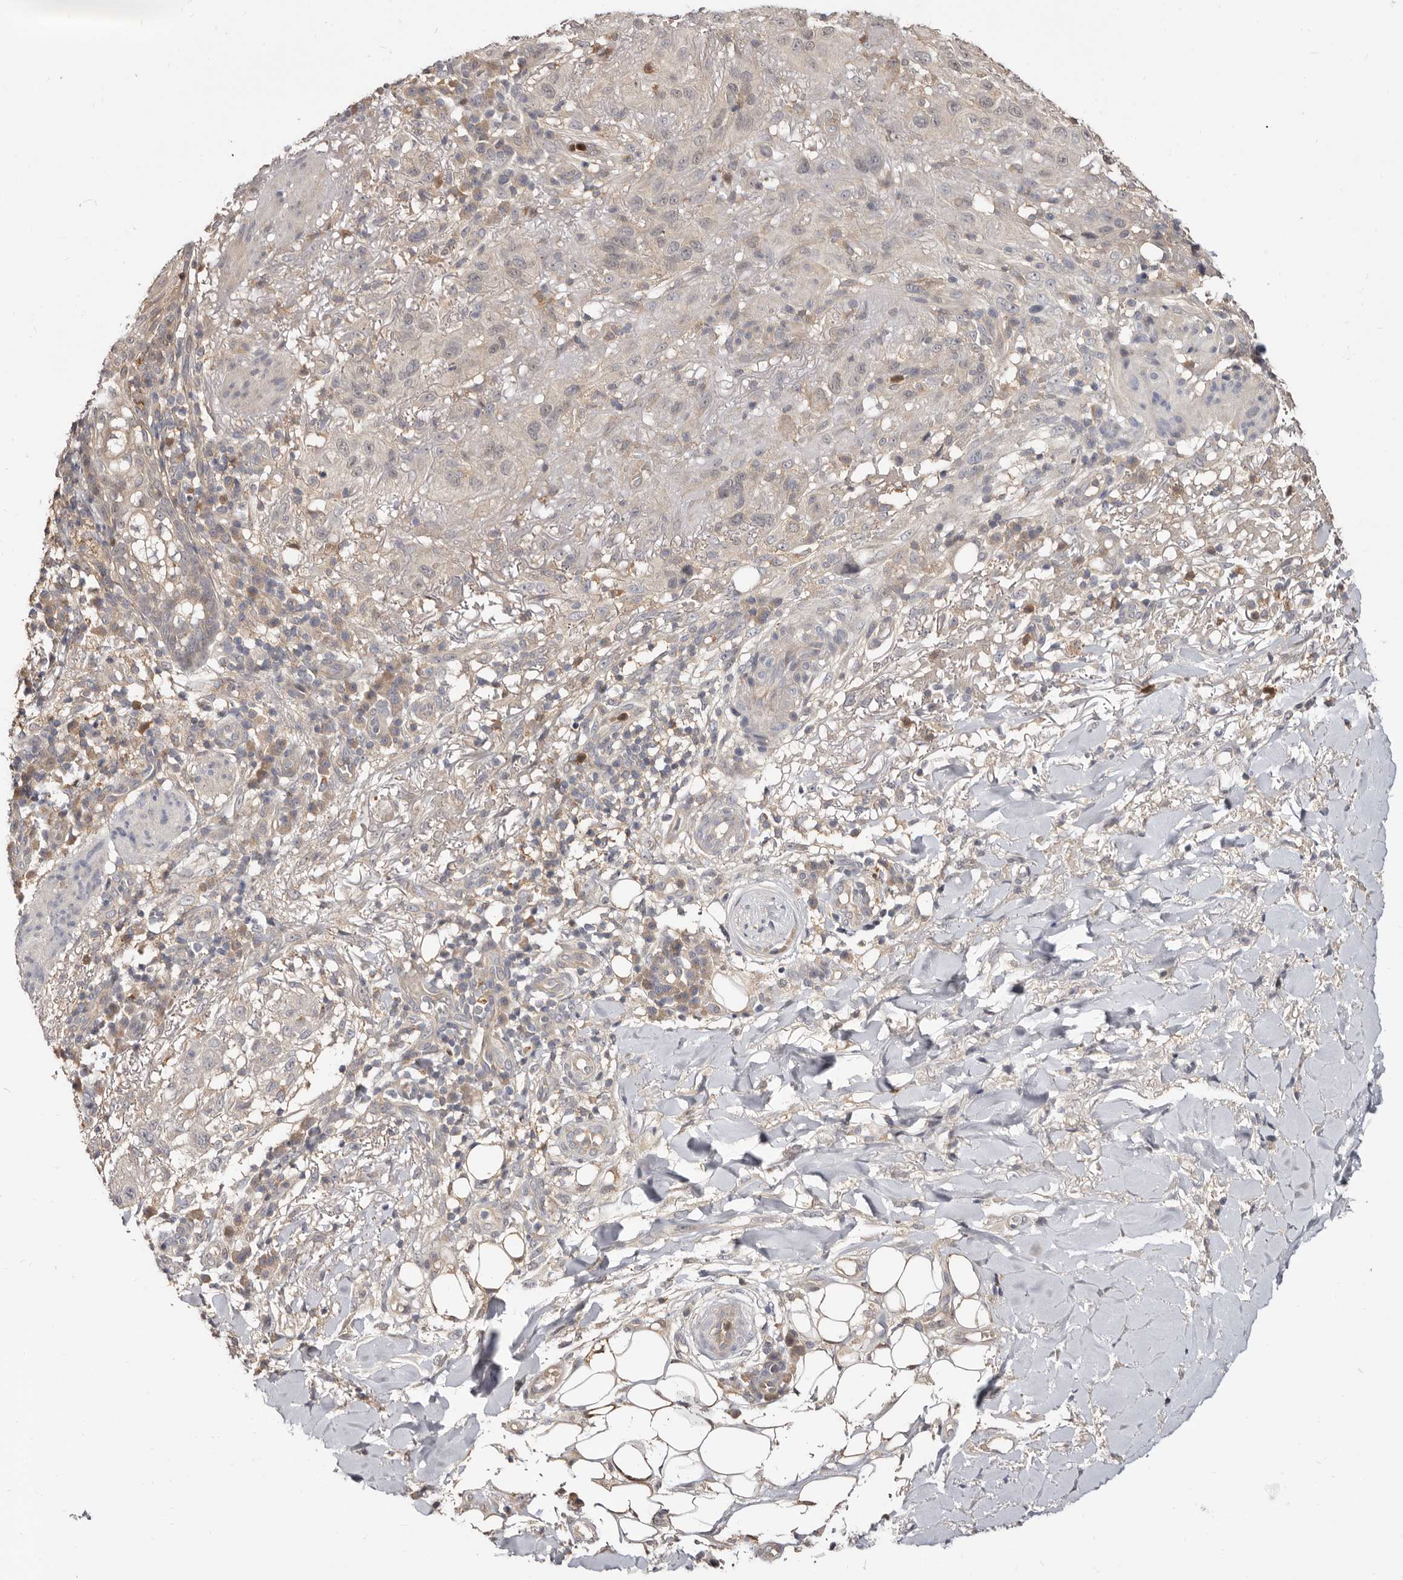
{"staining": {"intensity": "negative", "quantity": "none", "location": "none"}, "tissue": "skin cancer", "cell_type": "Tumor cells", "image_type": "cancer", "snomed": [{"axis": "morphology", "description": "Normal tissue, NOS"}, {"axis": "morphology", "description": "Squamous cell carcinoma, NOS"}, {"axis": "topography", "description": "Skin"}], "caption": "This is a photomicrograph of immunohistochemistry staining of skin squamous cell carcinoma, which shows no expression in tumor cells.", "gene": "TC2N", "patient": {"sex": "female", "age": 96}}